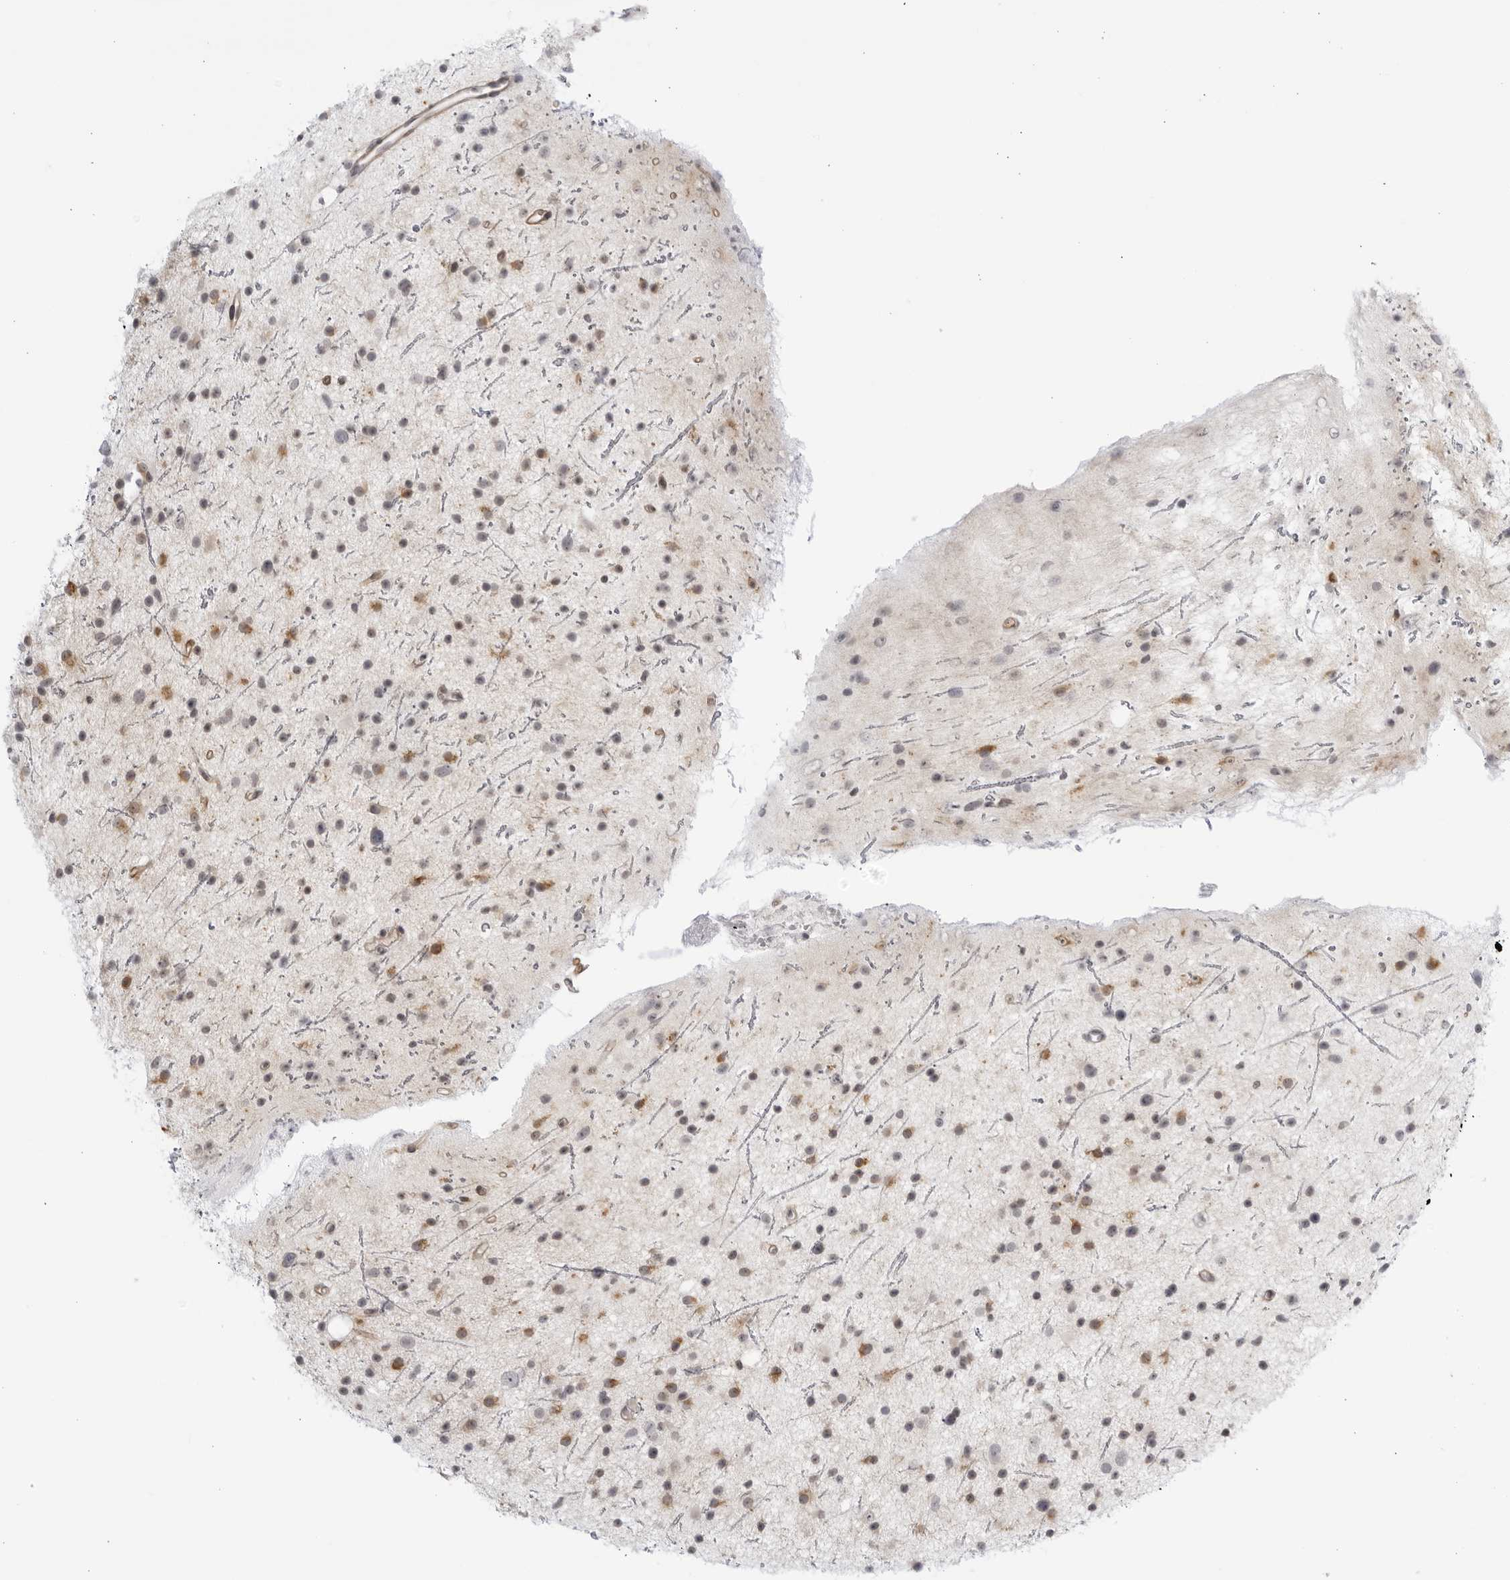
{"staining": {"intensity": "weak", "quantity": "25%-75%", "location": "cytoplasmic/membranous"}, "tissue": "glioma", "cell_type": "Tumor cells", "image_type": "cancer", "snomed": [{"axis": "morphology", "description": "Glioma, malignant, Low grade"}, {"axis": "topography", "description": "Cerebral cortex"}], "caption": "Immunohistochemical staining of malignant glioma (low-grade) displays low levels of weak cytoplasmic/membranous protein staining in approximately 25%-75% of tumor cells. Nuclei are stained in blue.", "gene": "CNBD1", "patient": {"sex": "female", "age": 39}}